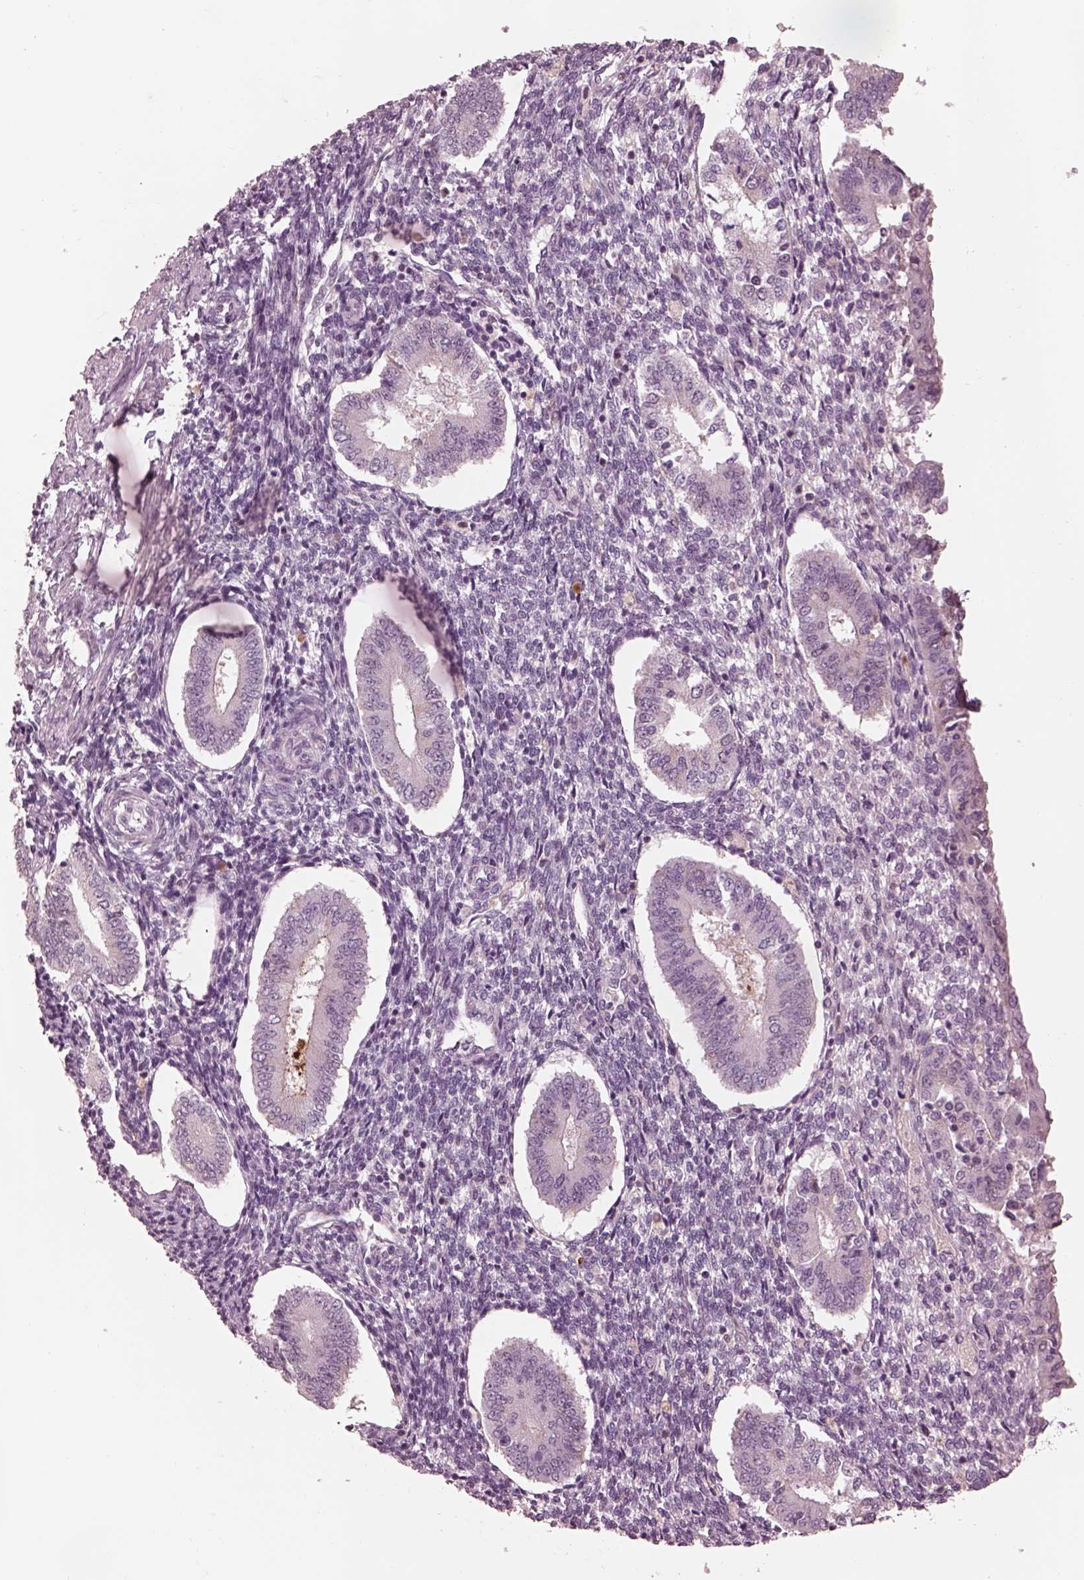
{"staining": {"intensity": "negative", "quantity": "none", "location": "none"}, "tissue": "endometrium", "cell_type": "Cells in endometrial stroma", "image_type": "normal", "snomed": [{"axis": "morphology", "description": "Normal tissue, NOS"}, {"axis": "topography", "description": "Endometrium"}], "caption": "IHC histopathology image of benign endometrium stained for a protein (brown), which shows no positivity in cells in endometrial stroma. (DAB (3,3'-diaminobenzidine) IHC with hematoxylin counter stain).", "gene": "KCNA2", "patient": {"sex": "female", "age": 40}}